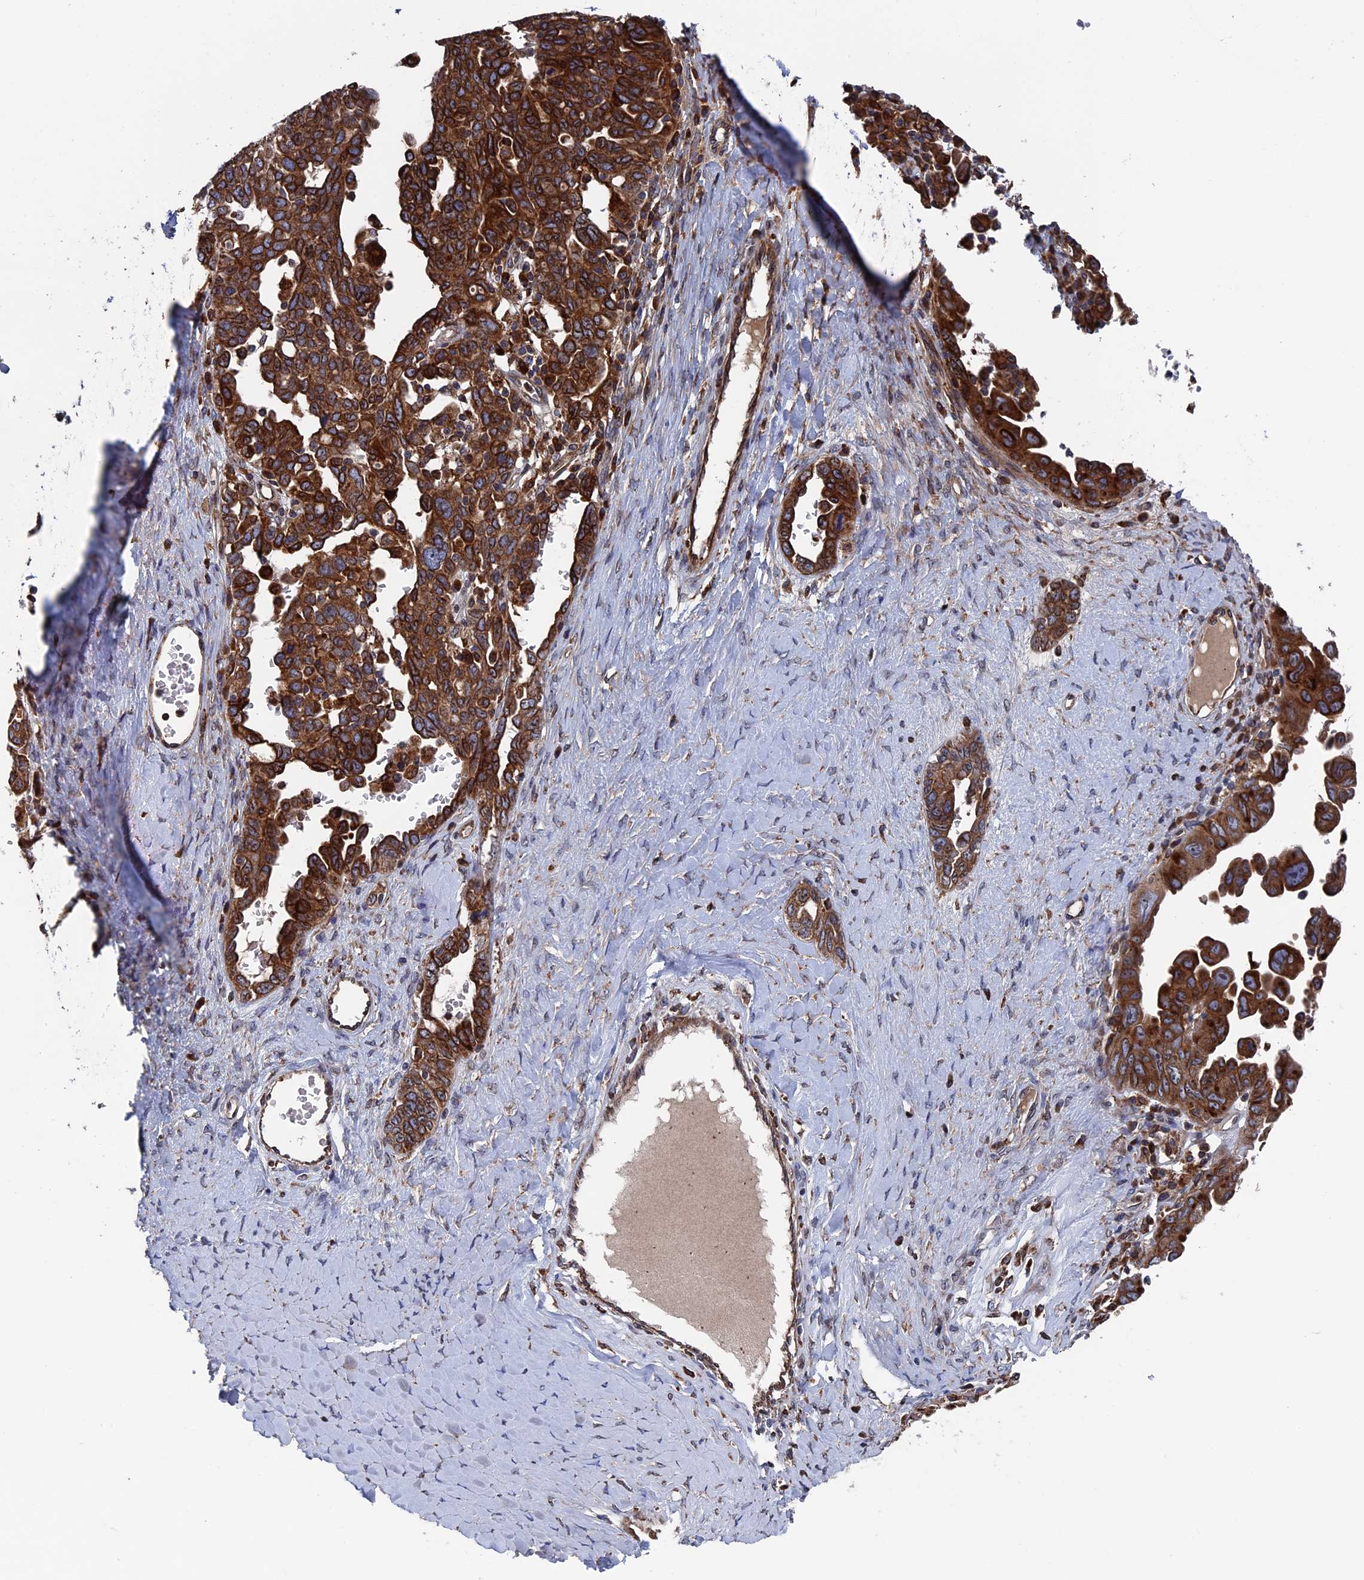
{"staining": {"intensity": "strong", "quantity": ">75%", "location": "cytoplasmic/membranous"}, "tissue": "ovarian cancer", "cell_type": "Tumor cells", "image_type": "cancer", "snomed": [{"axis": "morphology", "description": "Carcinoma, endometroid"}, {"axis": "topography", "description": "Ovary"}], "caption": "Immunohistochemistry (IHC) histopathology image of human ovarian endometroid carcinoma stained for a protein (brown), which exhibits high levels of strong cytoplasmic/membranous expression in about >75% of tumor cells.", "gene": "RPUSD1", "patient": {"sex": "female", "age": 62}}